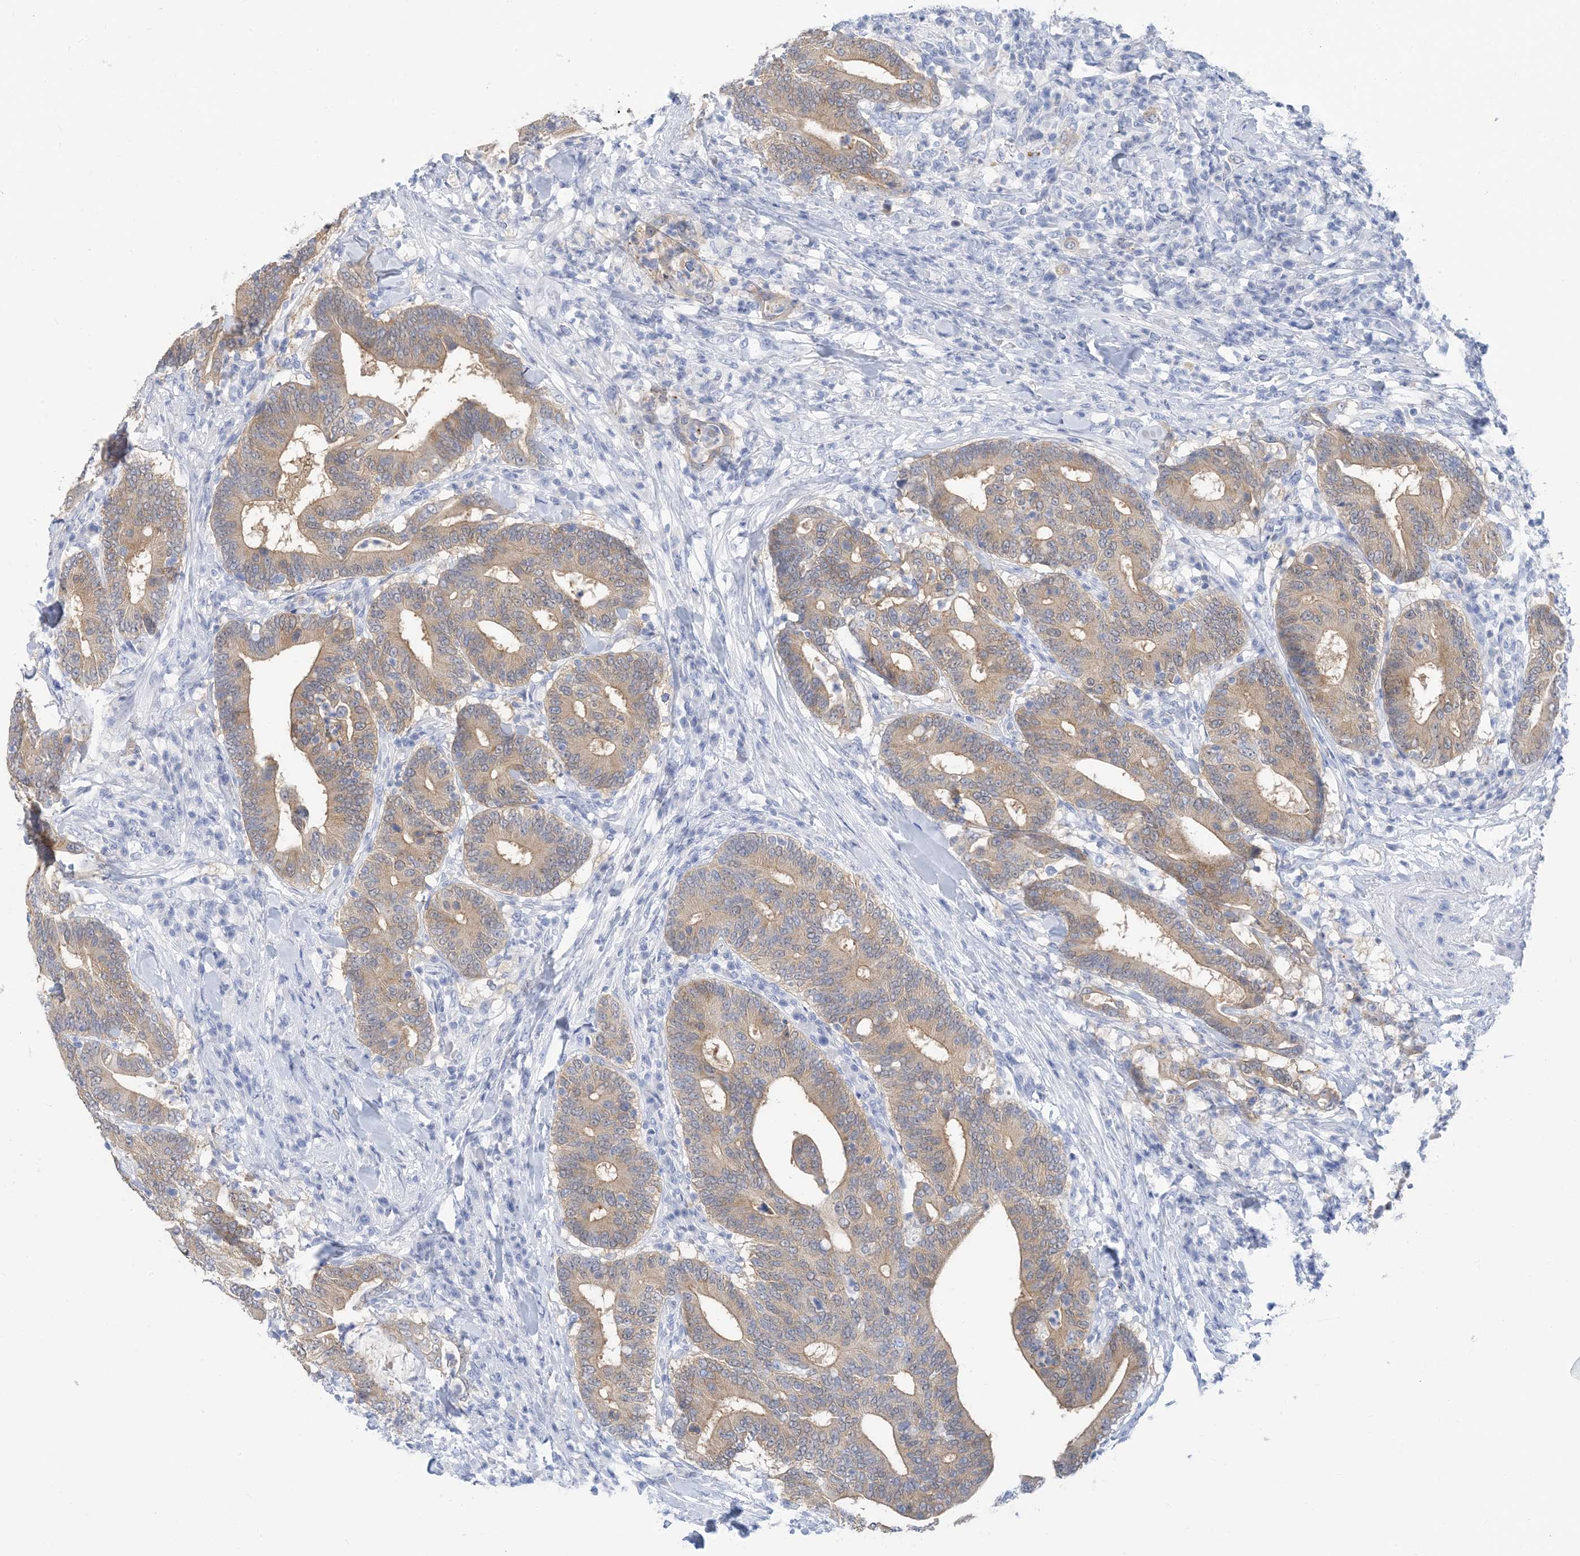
{"staining": {"intensity": "moderate", "quantity": ">75%", "location": "cytoplasmic/membranous"}, "tissue": "colorectal cancer", "cell_type": "Tumor cells", "image_type": "cancer", "snomed": [{"axis": "morphology", "description": "Adenocarcinoma, NOS"}, {"axis": "topography", "description": "Colon"}], "caption": "Immunohistochemistry image of neoplastic tissue: adenocarcinoma (colorectal) stained using immunohistochemistry (IHC) displays medium levels of moderate protein expression localized specifically in the cytoplasmic/membranous of tumor cells, appearing as a cytoplasmic/membranous brown color.", "gene": "SH3YL1", "patient": {"sex": "female", "age": 66}}